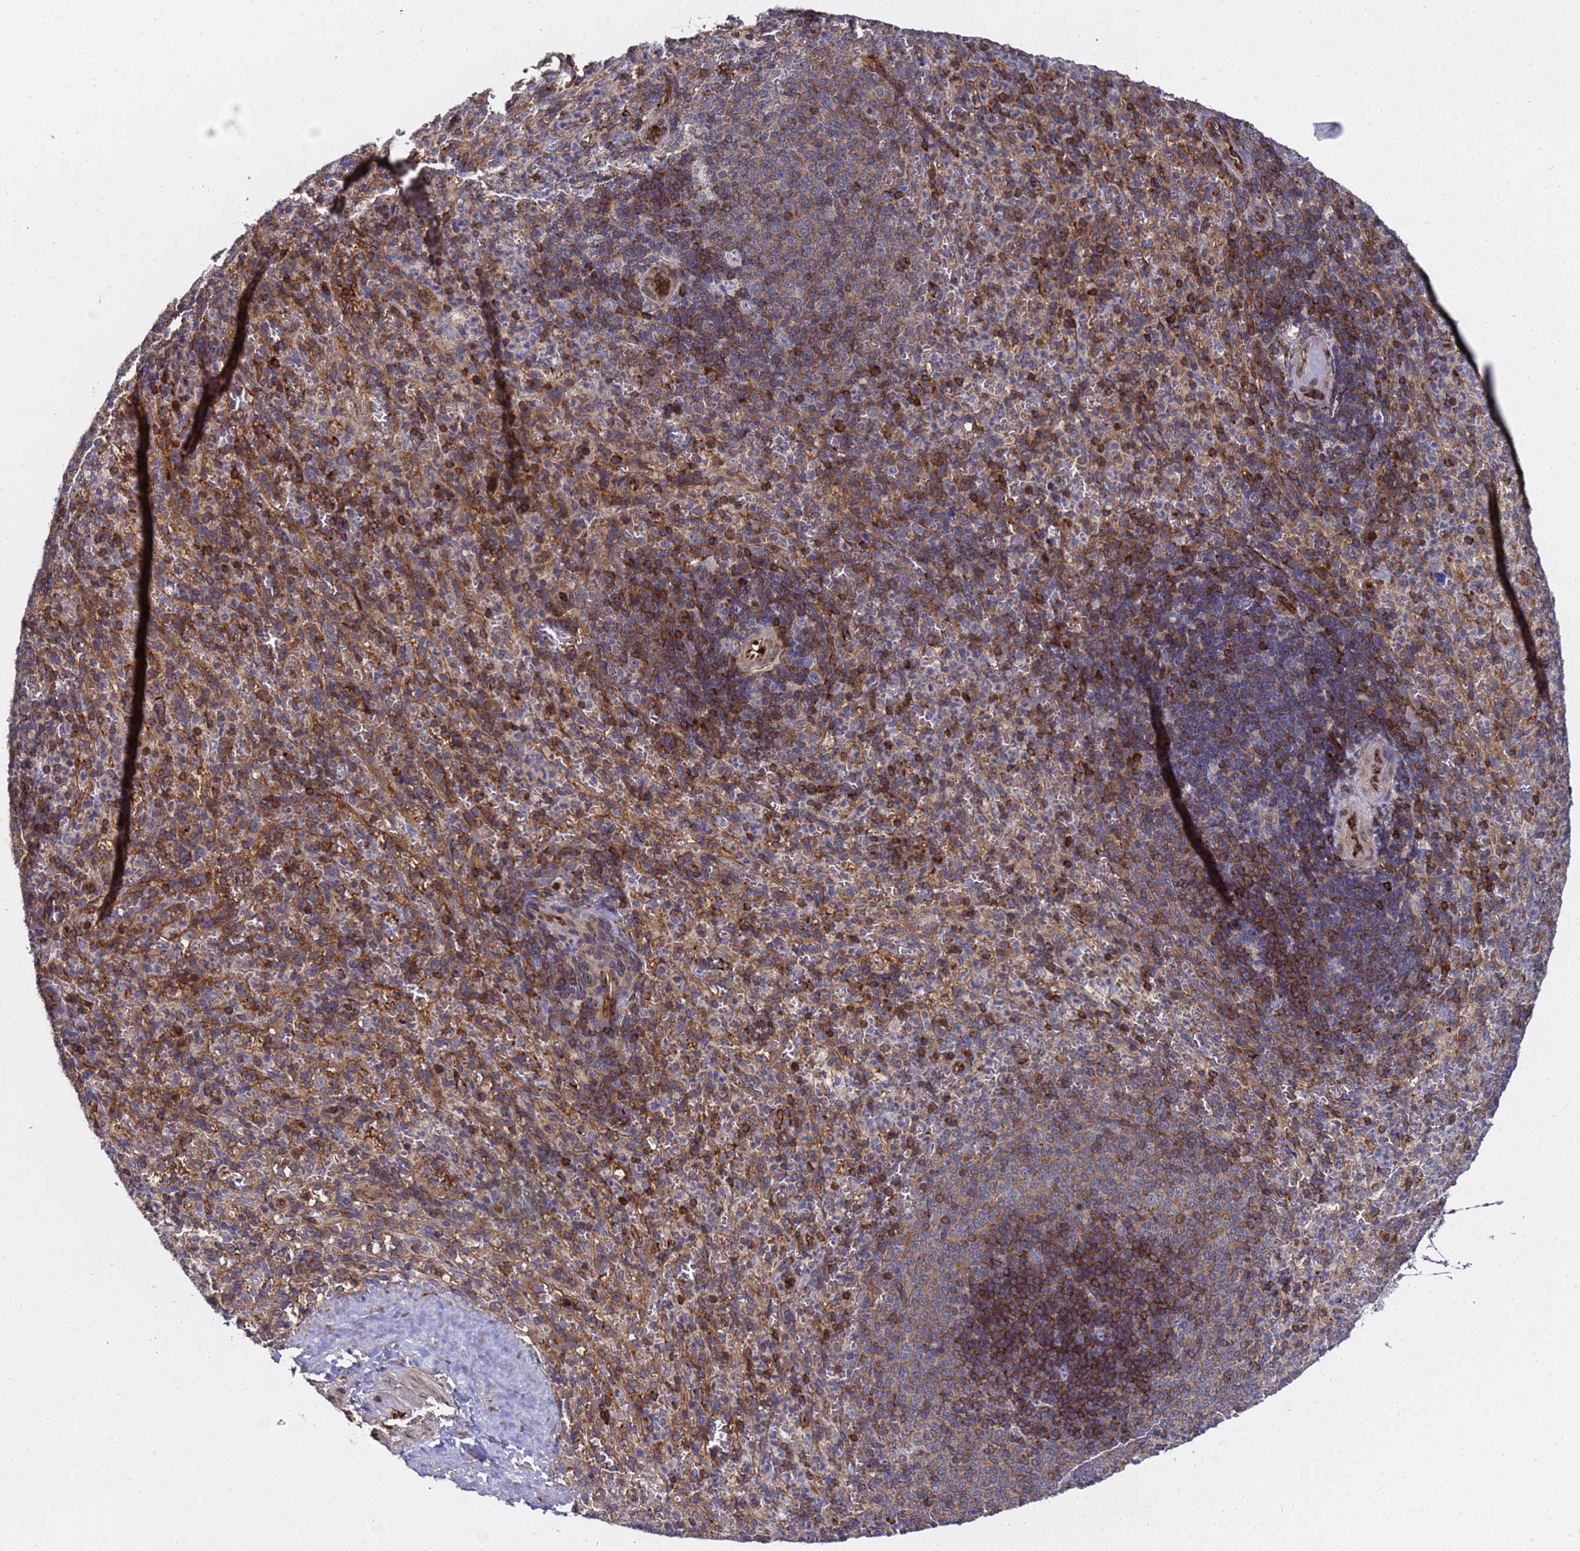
{"staining": {"intensity": "strong", "quantity": "25%-75%", "location": "cytoplasmic/membranous"}, "tissue": "spleen", "cell_type": "Cells in red pulp", "image_type": "normal", "snomed": [{"axis": "morphology", "description": "Normal tissue, NOS"}, {"axis": "topography", "description": "Spleen"}], "caption": "Immunohistochemistry (DAB (3,3'-diaminobenzidine)) staining of unremarkable human spleen shows strong cytoplasmic/membranous protein staining in about 25%-75% of cells in red pulp.", "gene": "MOCS1", "patient": {"sex": "female", "age": 21}}